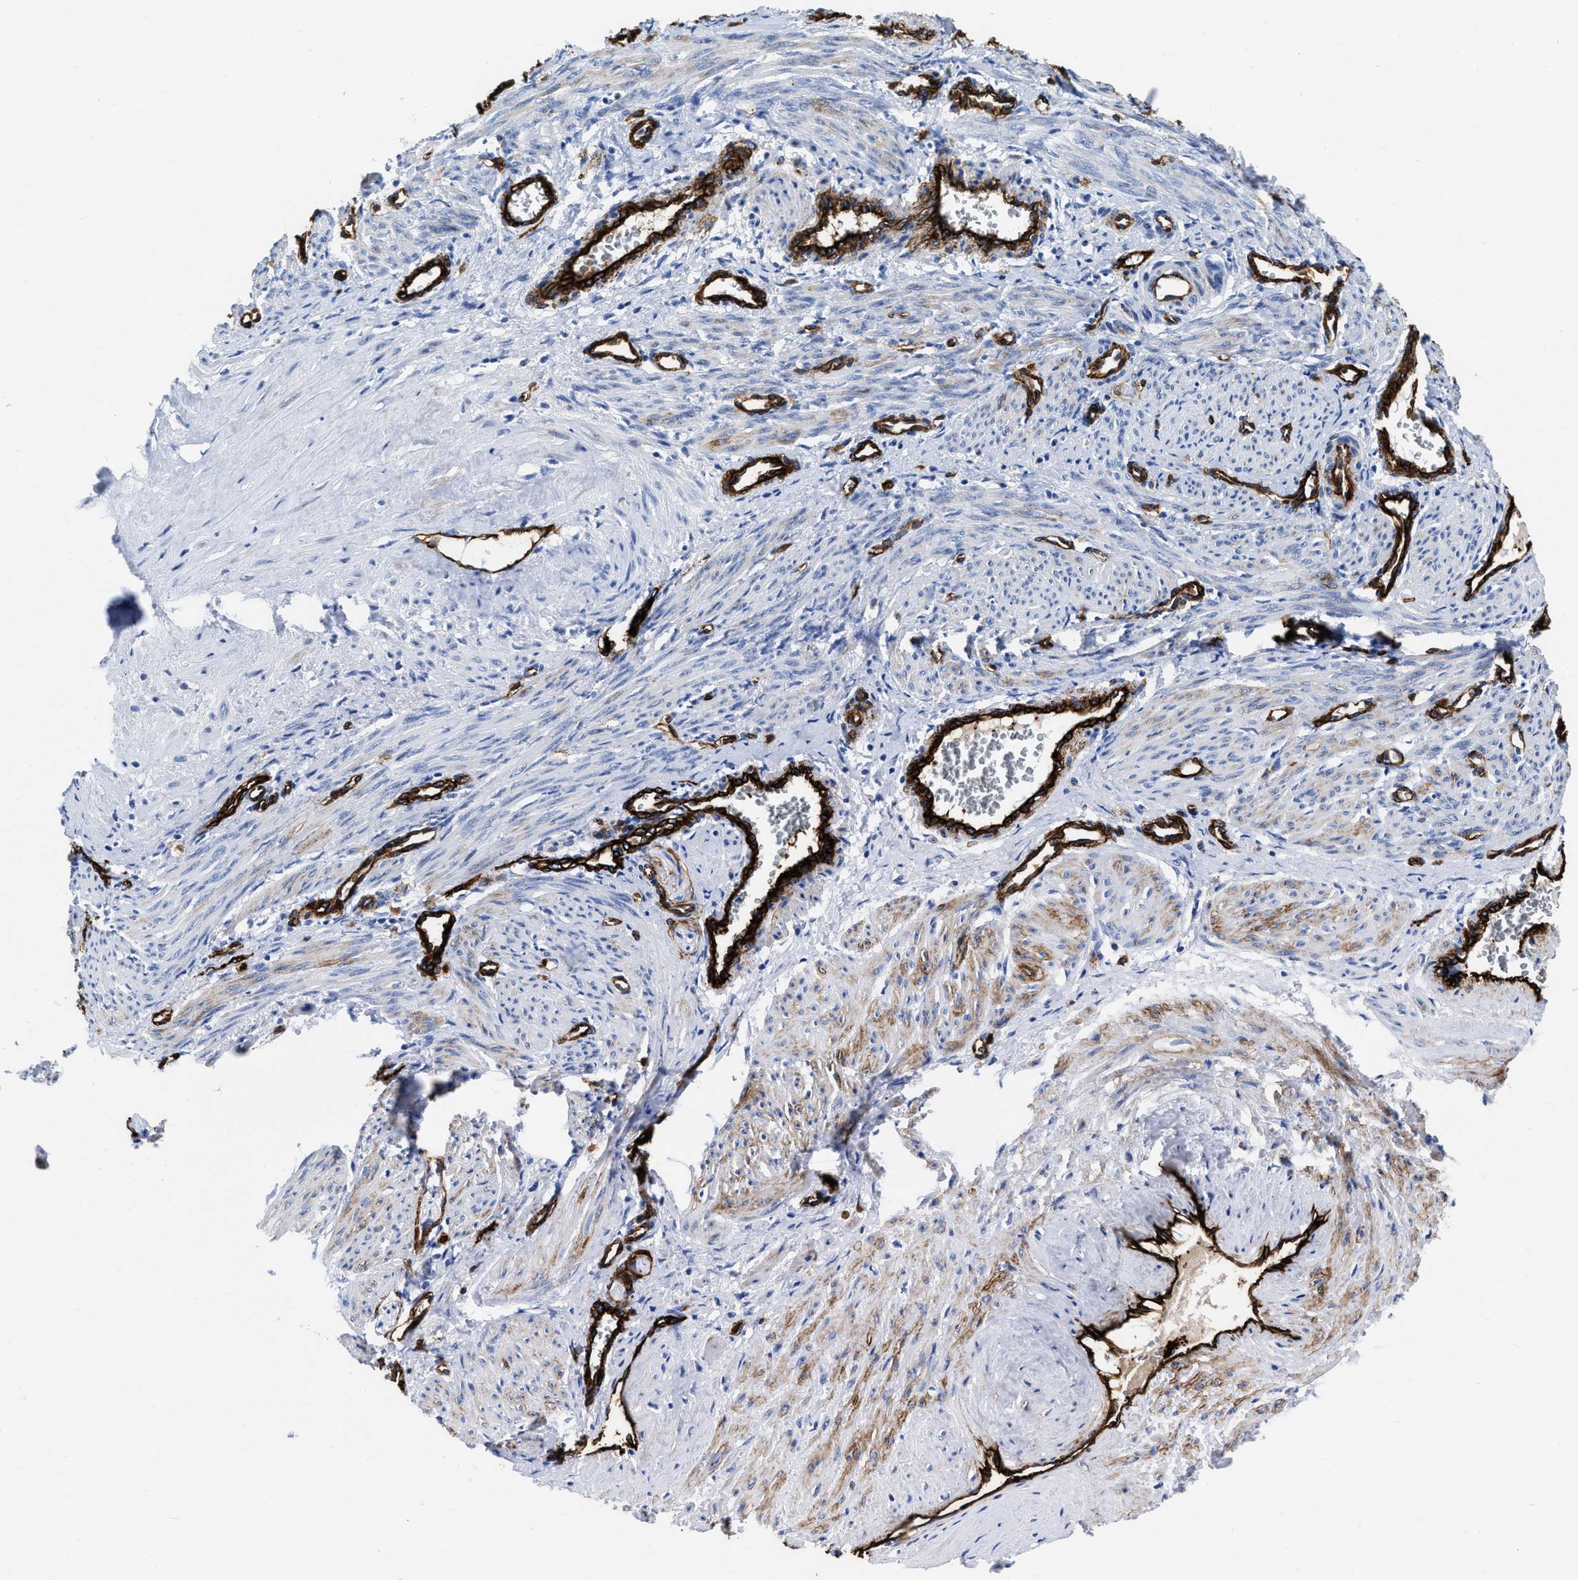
{"staining": {"intensity": "strong", "quantity": "25%-75%", "location": "cytoplasmic/membranous"}, "tissue": "smooth muscle", "cell_type": "Smooth muscle cells", "image_type": "normal", "snomed": [{"axis": "morphology", "description": "Normal tissue, NOS"}, {"axis": "topography", "description": "Endometrium"}], "caption": "A brown stain highlights strong cytoplasmic/membranous expression of a protein in smooth muscle cells of normal human smooth muscle. The protein is shown in brown color, while the nuclei are stained blue.", "gene": "TVP23B", "patient": {"sex": "female", "age": 33}}